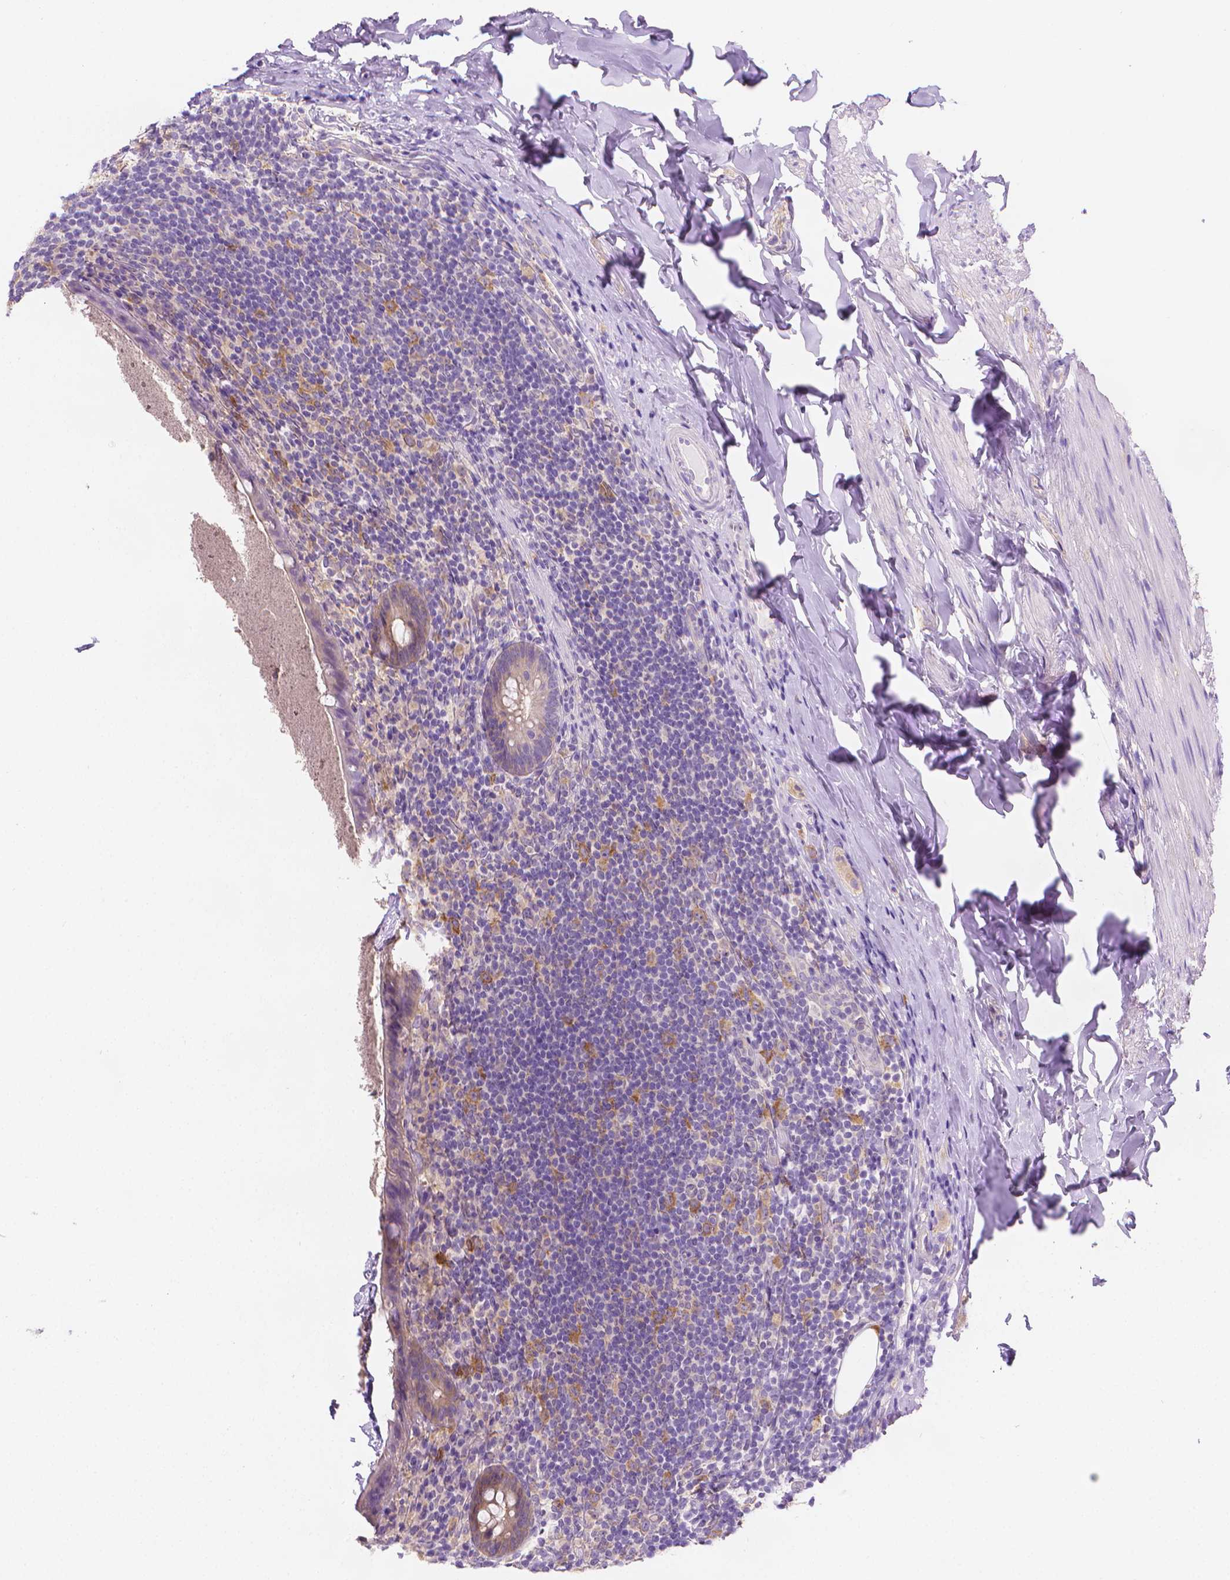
{"staining": {"intensity": "negative", "quantity": "none", "location": "none"}, "tissue": "appendix", "cell_type": "Glandular cells", "image_type": "normal", "snomed": [{"axis": "morphology", "description": "Normal tissue, NOS"}, {"axis": "topography", "description": "Appendix"}], "caption": "The immunohistochemistry histopathology image has no significant staining in glandular cells of appendix. The staining is performed using DAB brown chromogen with nuclei counter-stained in using hematoxylin.", "gene": "FASN", "patient": {"sex": "male", "age": 47}}